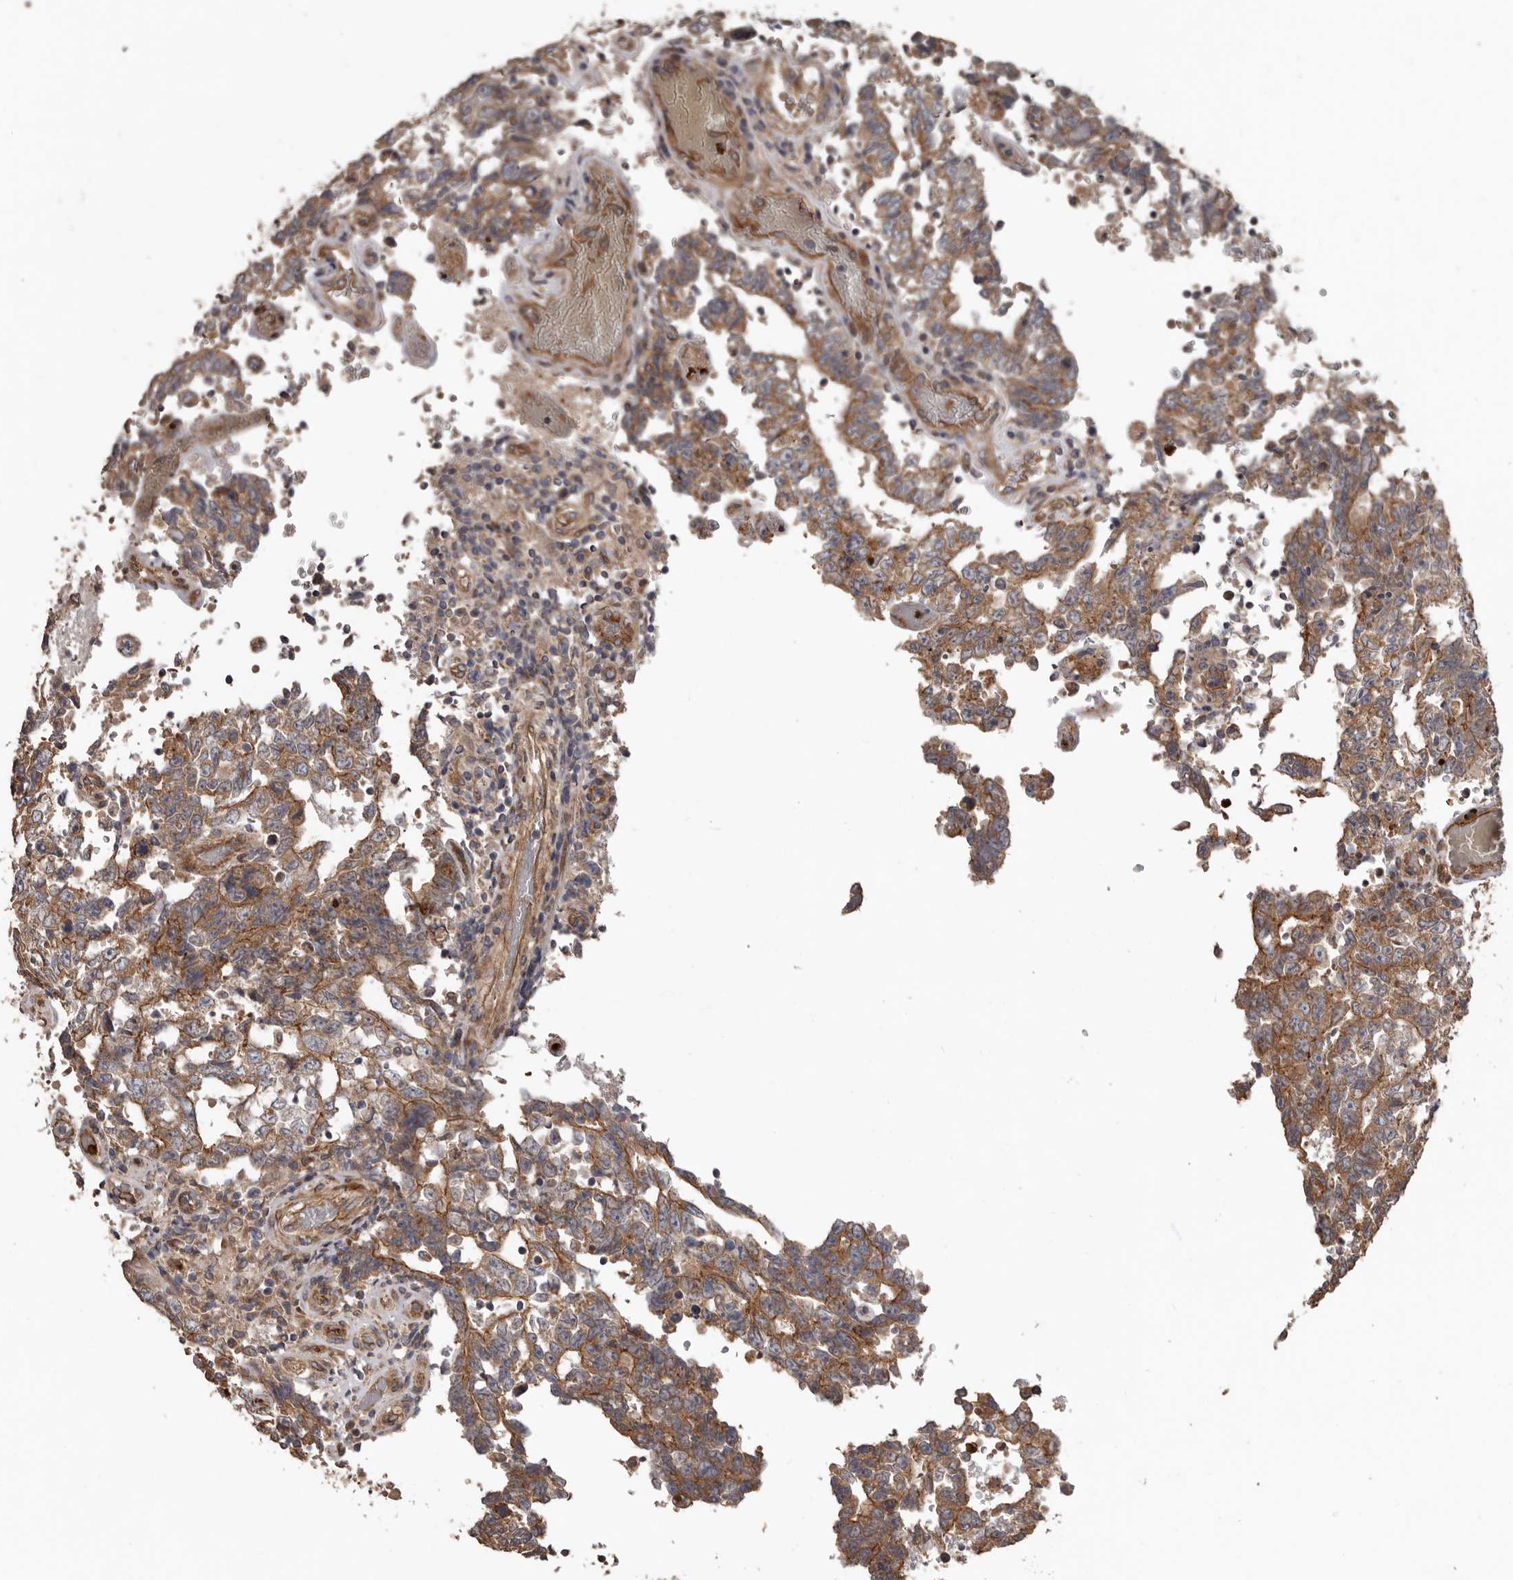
{"staining": {"intensity": "weak", "quantity": ">75%", "location": "cytoplasmic/membranous"}, "tissue": "testis cancer", "cell_type": "Tumor cells", "image_type": "cancer", "snomed": [{"axis": "morphology", "description": "Carcinoma, Embryonal, NOS"}, {"axis": "topography", "description": "Testis"}], "caption": "Immunohistochemistry staining of embryonal carcinoma (testis), which displays low levels of weak cytoplasmic/membranous positivity in approximately >75% of tumor cells indicating weak cytoplasmic/membranous protein positivity. The staining was performed using DAB (3,3'-diaminobenzidine) (brown) for protein detection and nuclei were counterstained in hematoxylin (blue).", "gene": "ARHGEF5", "patient": {"sex": "male", "age": 26}}